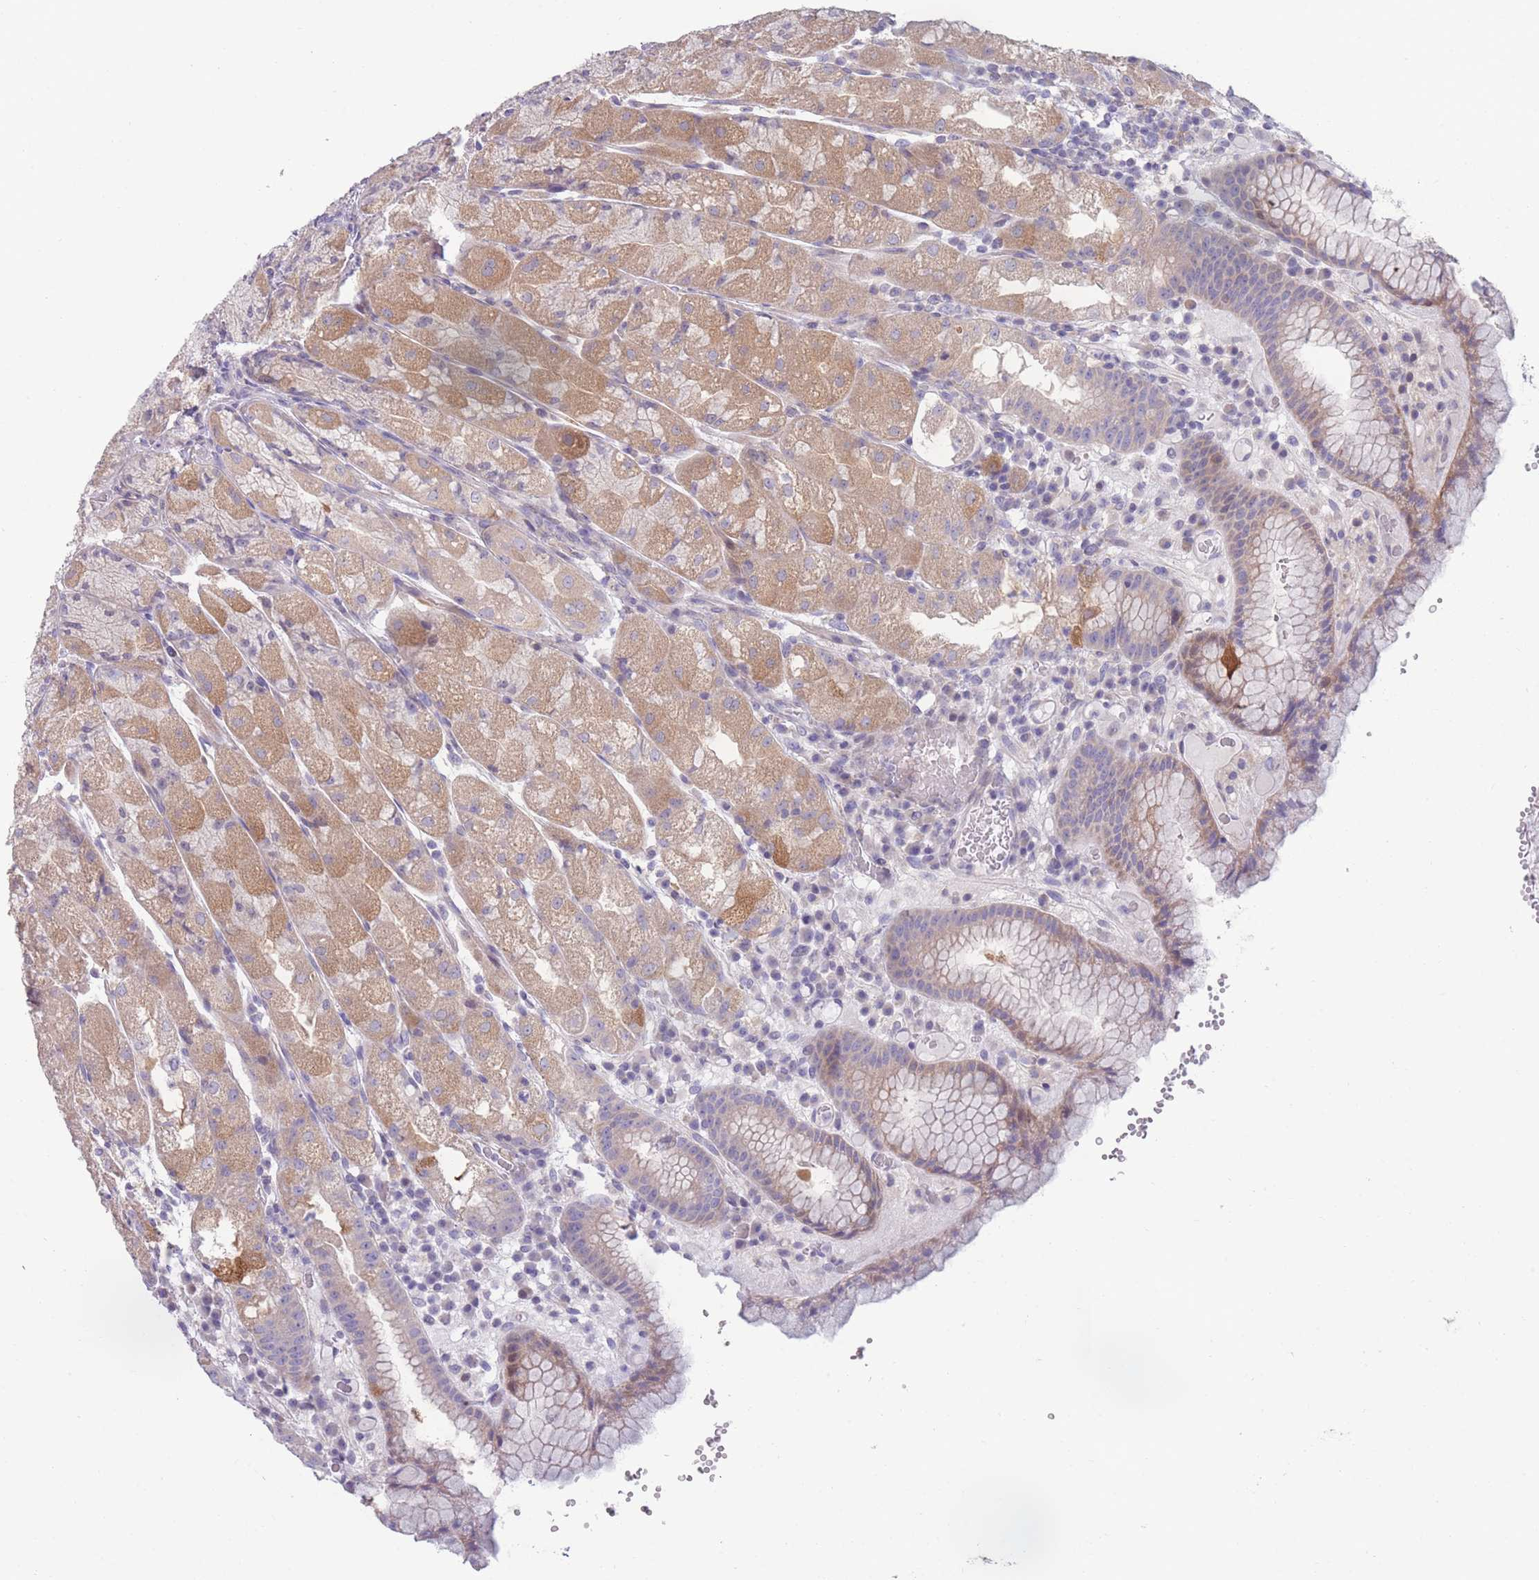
{"staining": {"intensity": "strong", "quantity": "25%-75%", "location": "cytoplasmic/membranous"}, "tissue": "stomach", "cell_type": "Glandular cells", "image_type": "normal", "snomed": [{"axis": "morphology", "description": "Normal tissue, NOS"}, {"axis": "topography", "description": "Stomach, upper"}], "caption": "Unremarkable stomach was stained to show a protein in brown. There is high levels of strong cytoplasmic/membranous expression in about 25%-75% of glandular cells. (brown staining indicates protein expression, while blue staining denotes nuclei).", "gene": "PDE4A", "patient": {"sex": "male", "age": 52}}